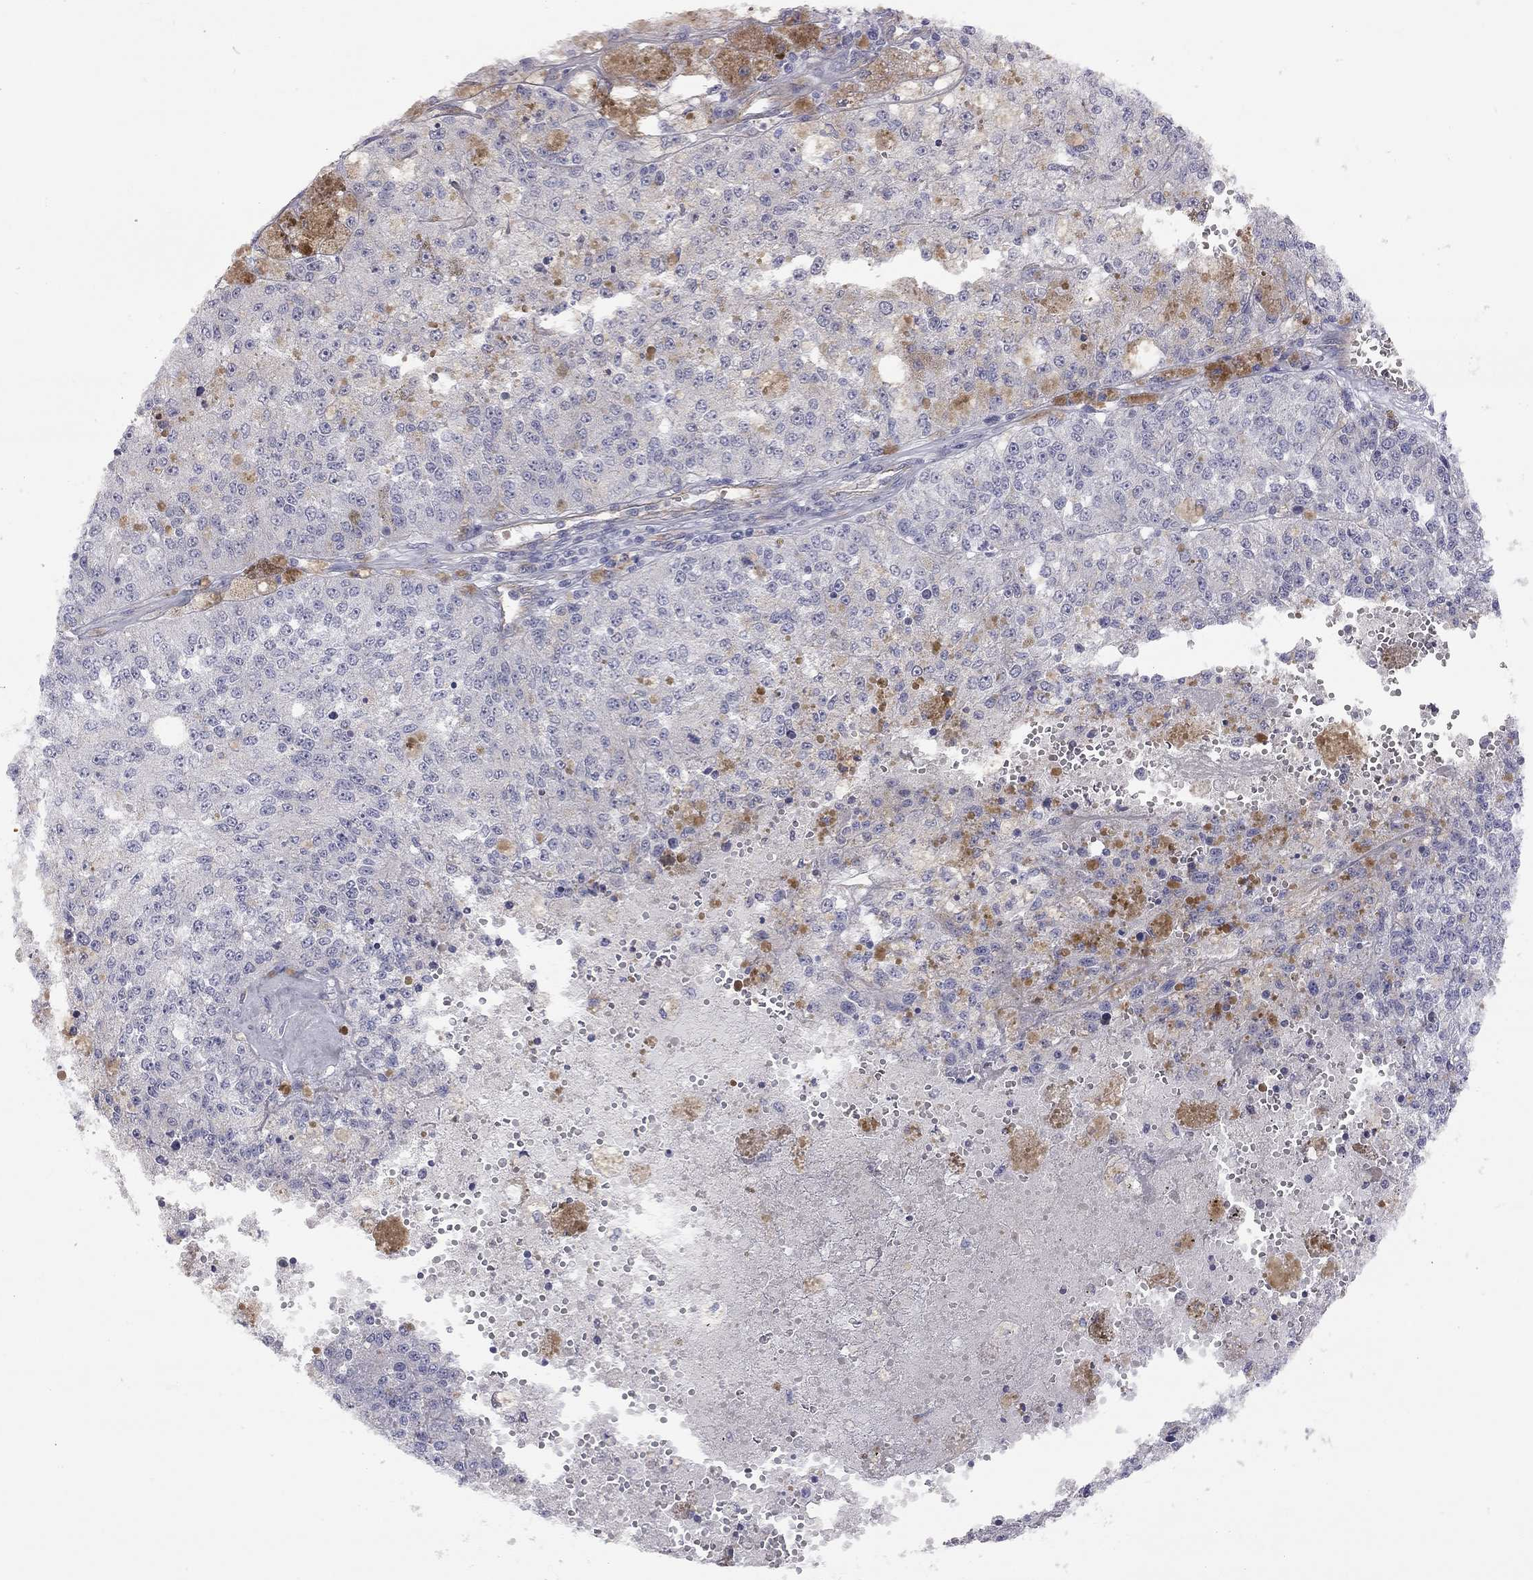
{"staining": {"intensity": "negative", "quantity": "none", "location": "none"}, "tissue": "melanoma", "cell_type": "Tumor cells", "image_type": "cancer", "snomed": [{"axis": "morphology", "description": "Malignant melanoma, Metastatic site"}, {"axis": "topography", "description": "Lymph node"}], "caption": "This is an IHC micrograph of malignant melanoma (metastatic site). There is no staining in tumor cells.", "gene": "GPRC5B", "patient": {"sex": "female", "age": 64}}